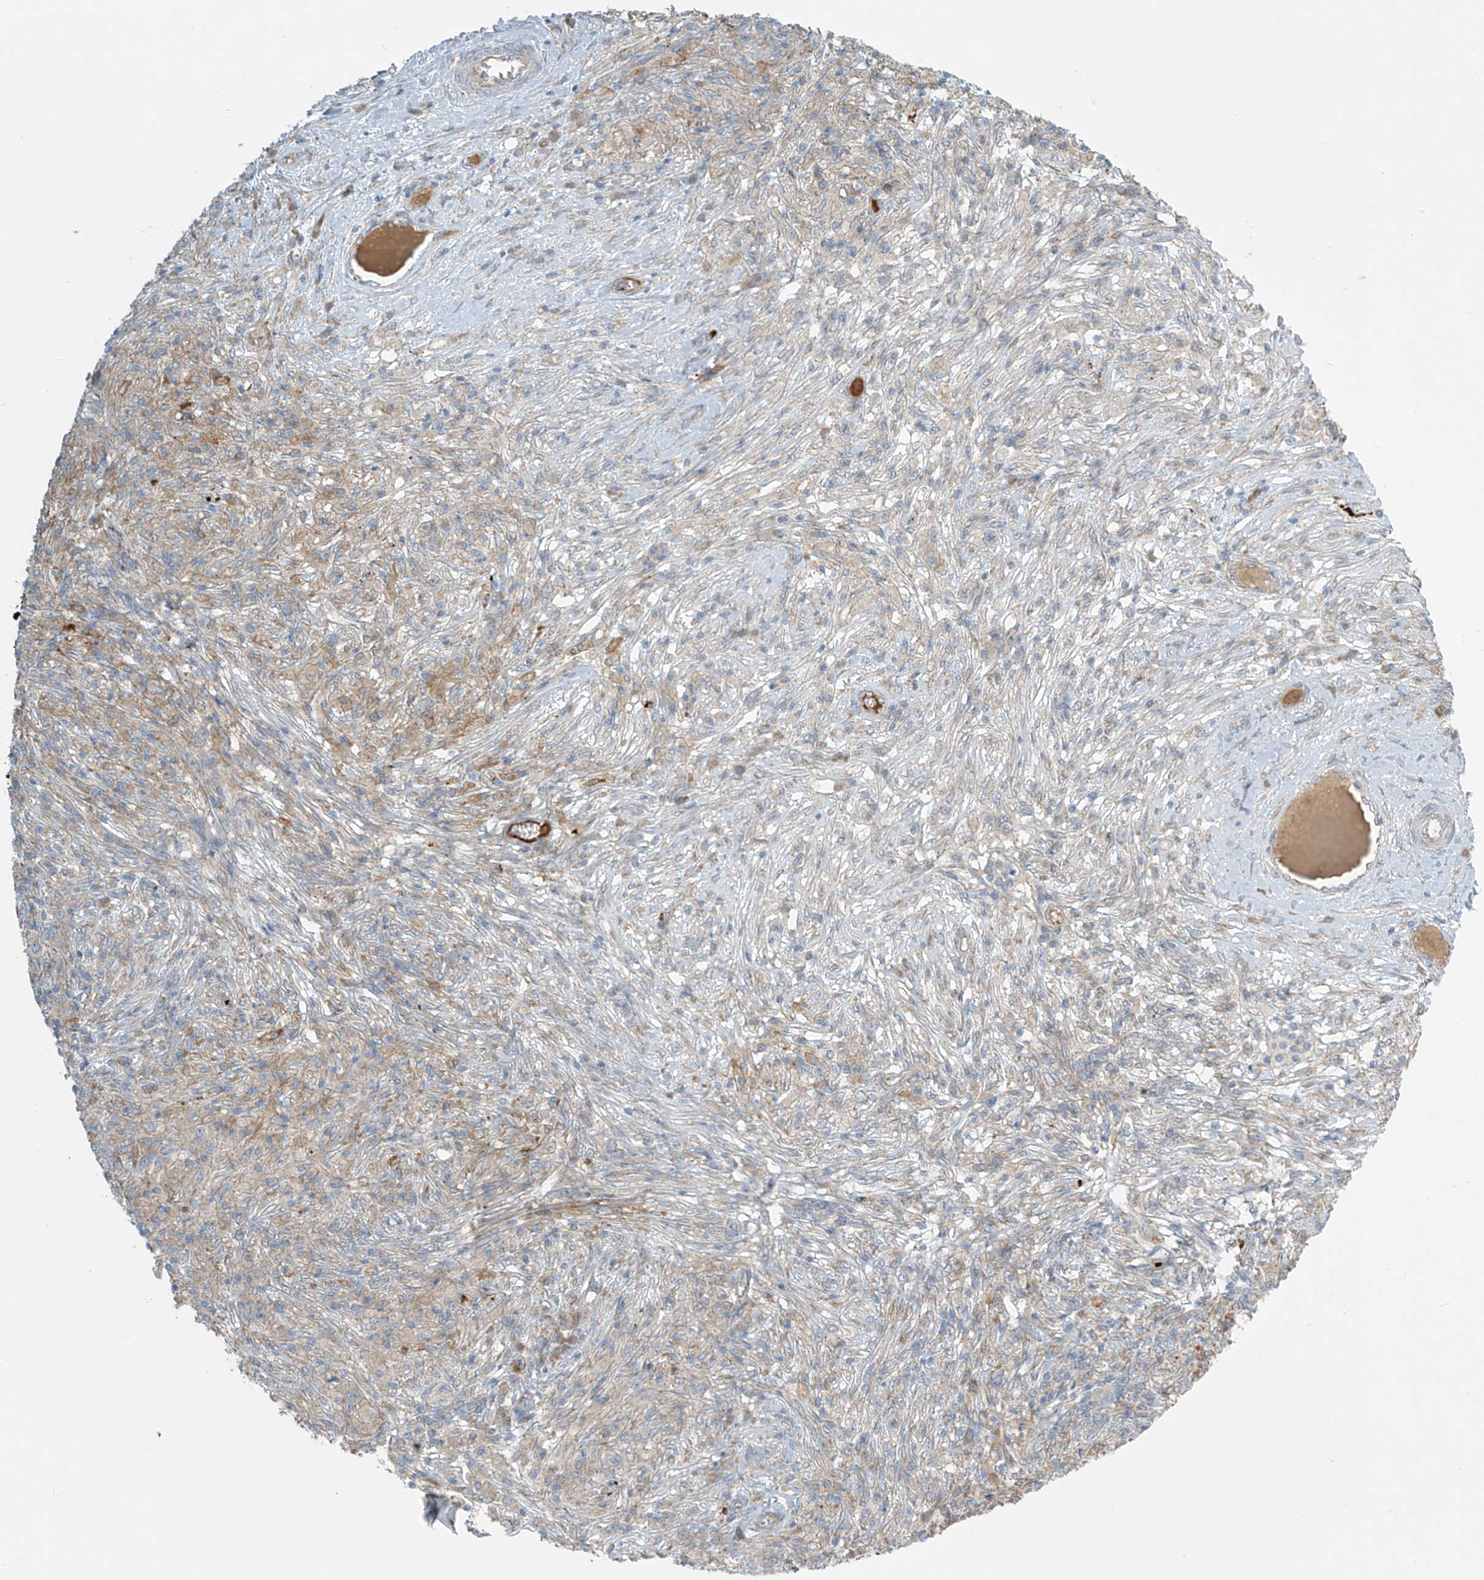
{"staining": {"intensity": "moderate", "quantity": ">75%", "location": "cytoplasmic/membranous"}, "tissue": "ovarian cancer", "cell_type": "Tumor cells", "image_type": "cancer", "snomed": [{"axis": "morphology", "description": "Carcinoma, endometroid"}, {"axis": "topography", "description": "Ovary"}], "caption": "Endometroid carcinoma (ovarian) was stained to show a protein in brown. There is medium levels of moderate cytoplasmic/membranous expression in approximately >75% of tumor cells. The protein is shown in brown color, while the nuclei are stained blue.", "gene": "LZTS3", "patient": {"sex": "female", "age": 42}}